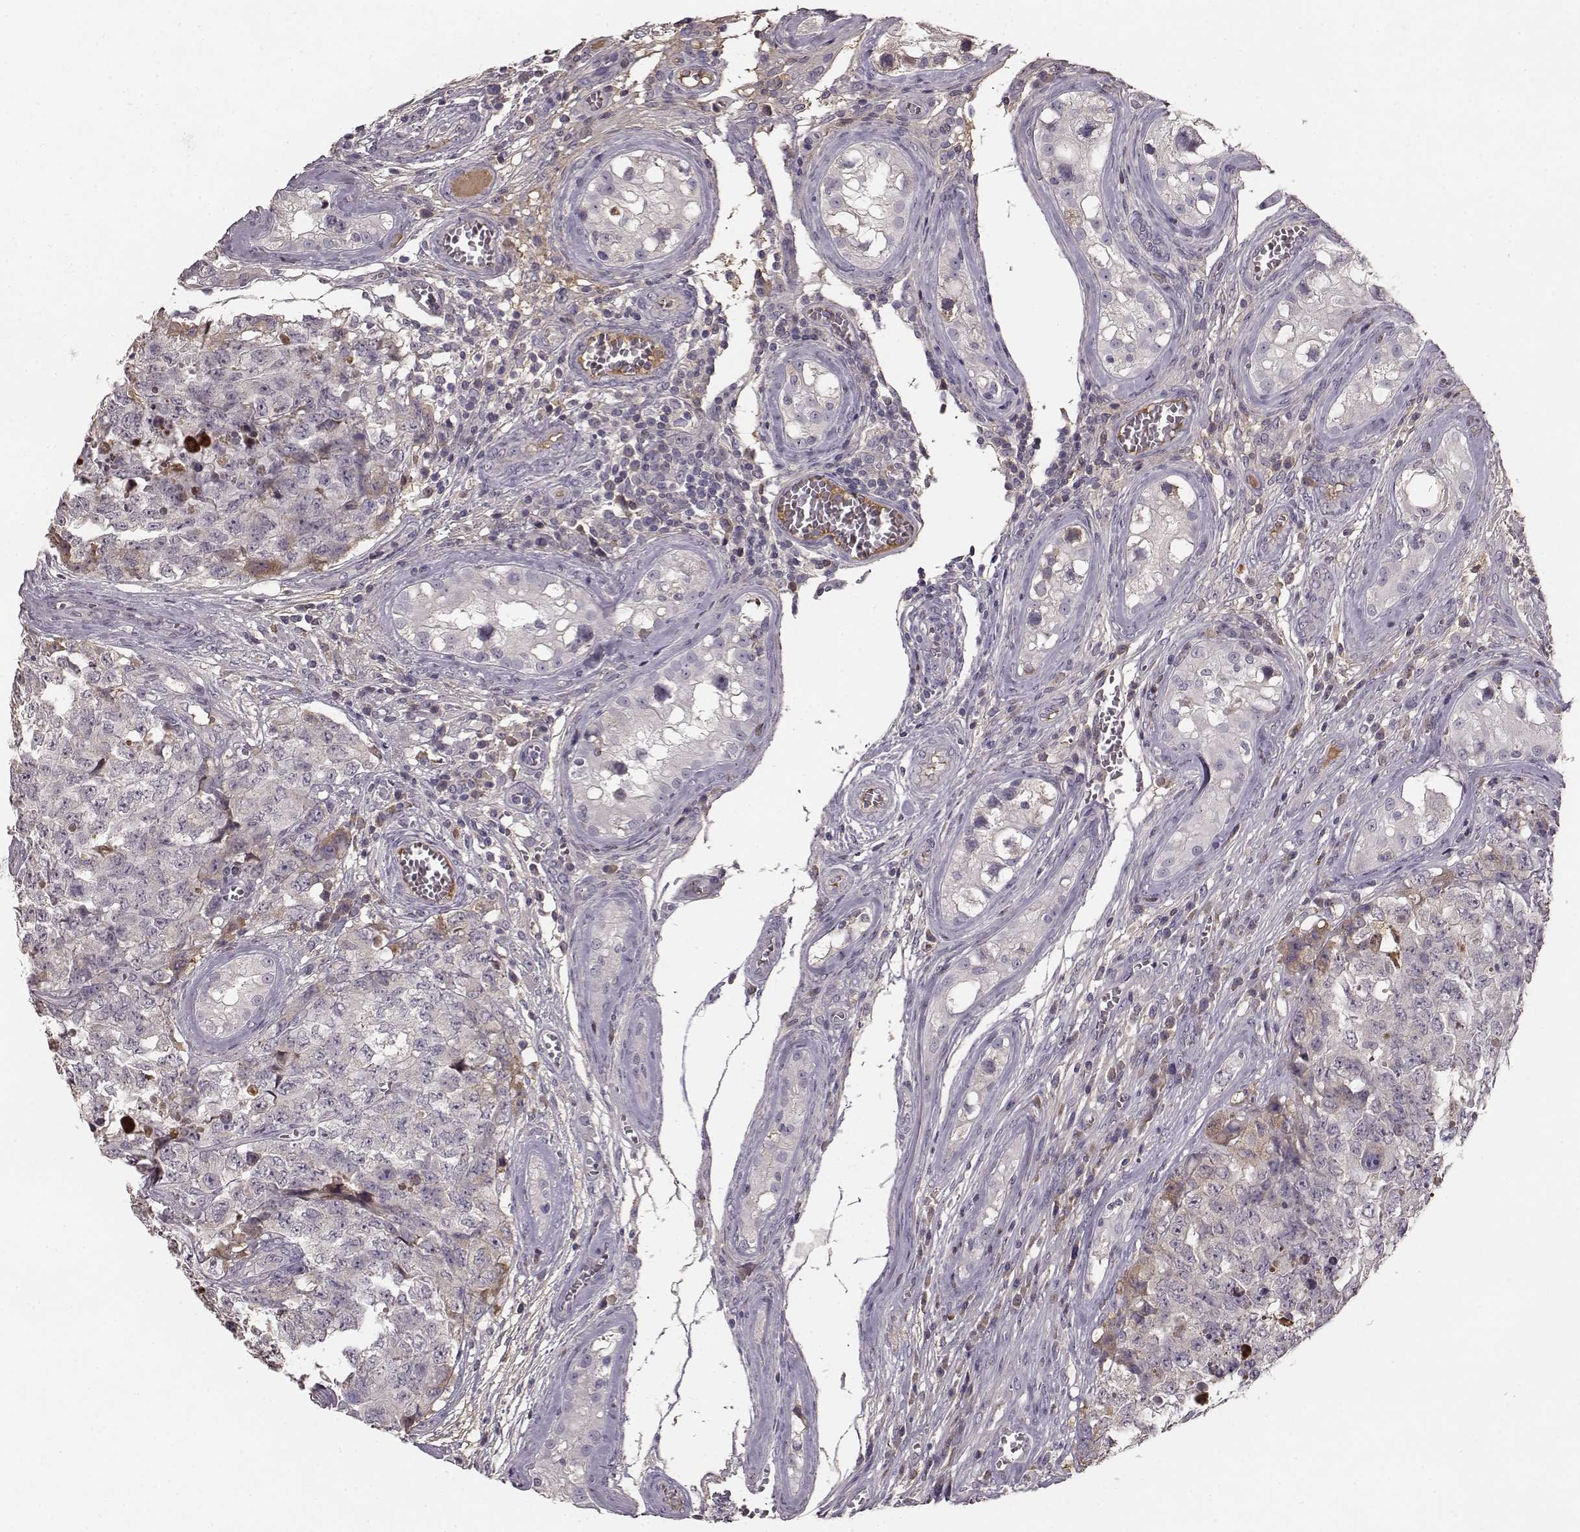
{"staining": {"intensity": "negative", "quantity": "none", "location": "none"}, "tissue": "testis cancer", "cell_type": "Tumor cells", "image_type": "cancer", "snomed": [{"axis": "morphology", "description": "Carcinoma, Embryonal, NOS"}, {"axis": "topography", "description": "Testis"}], "caption": "Immunohistochemistry histopathology image of neoplastic tissue: human embryonal carcinoma (testis) stained with DAB (3,3'-diaminobenzidine) displays no significant protein positivity in tumor cells.", "gene": "YJEFN3", "patient": {"sex": "male", "age": 23}}